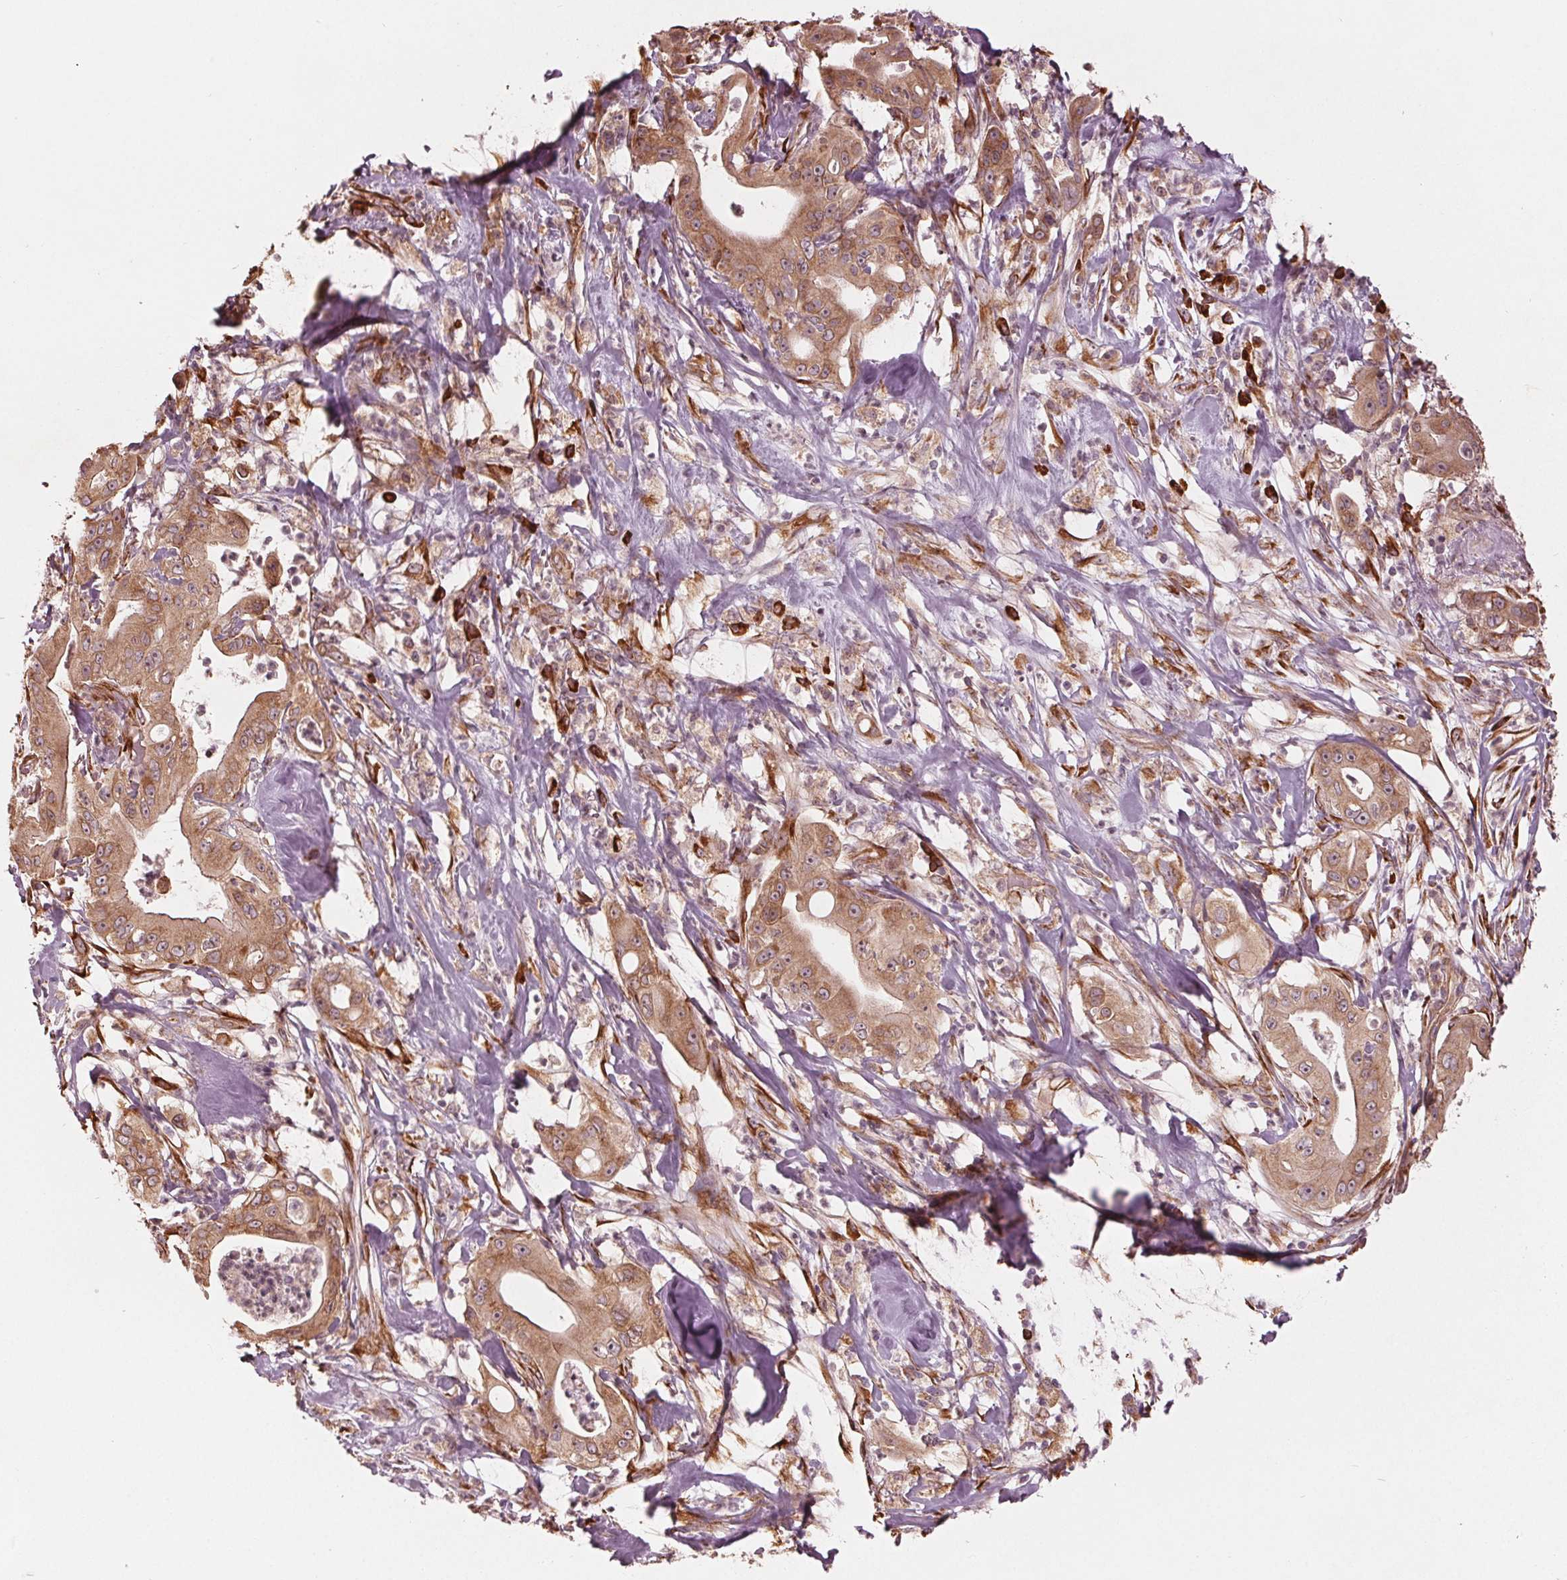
{"staining": {"intensity": "moderate", "quantity": ">75%", "location": "cytoplasmic/membranous"}, "tissue": "pancreatic cancer", "cell_type": "Tumor cells", "image_type": "cancer", "snomed": [{"axis": "morphology", "description": "Adenocarcinoma, NOS"}, {"axis": "topography", "description": "Pancreas"}], "caption": "Protein analysis of pancreatic adenocarcinoma tissue exhibits moderate cytoplasmic/membranous positivity in approximately >75% of tumor cells.", "gene": "CMIP", "patient": {"sex": "male", "age": 71}}